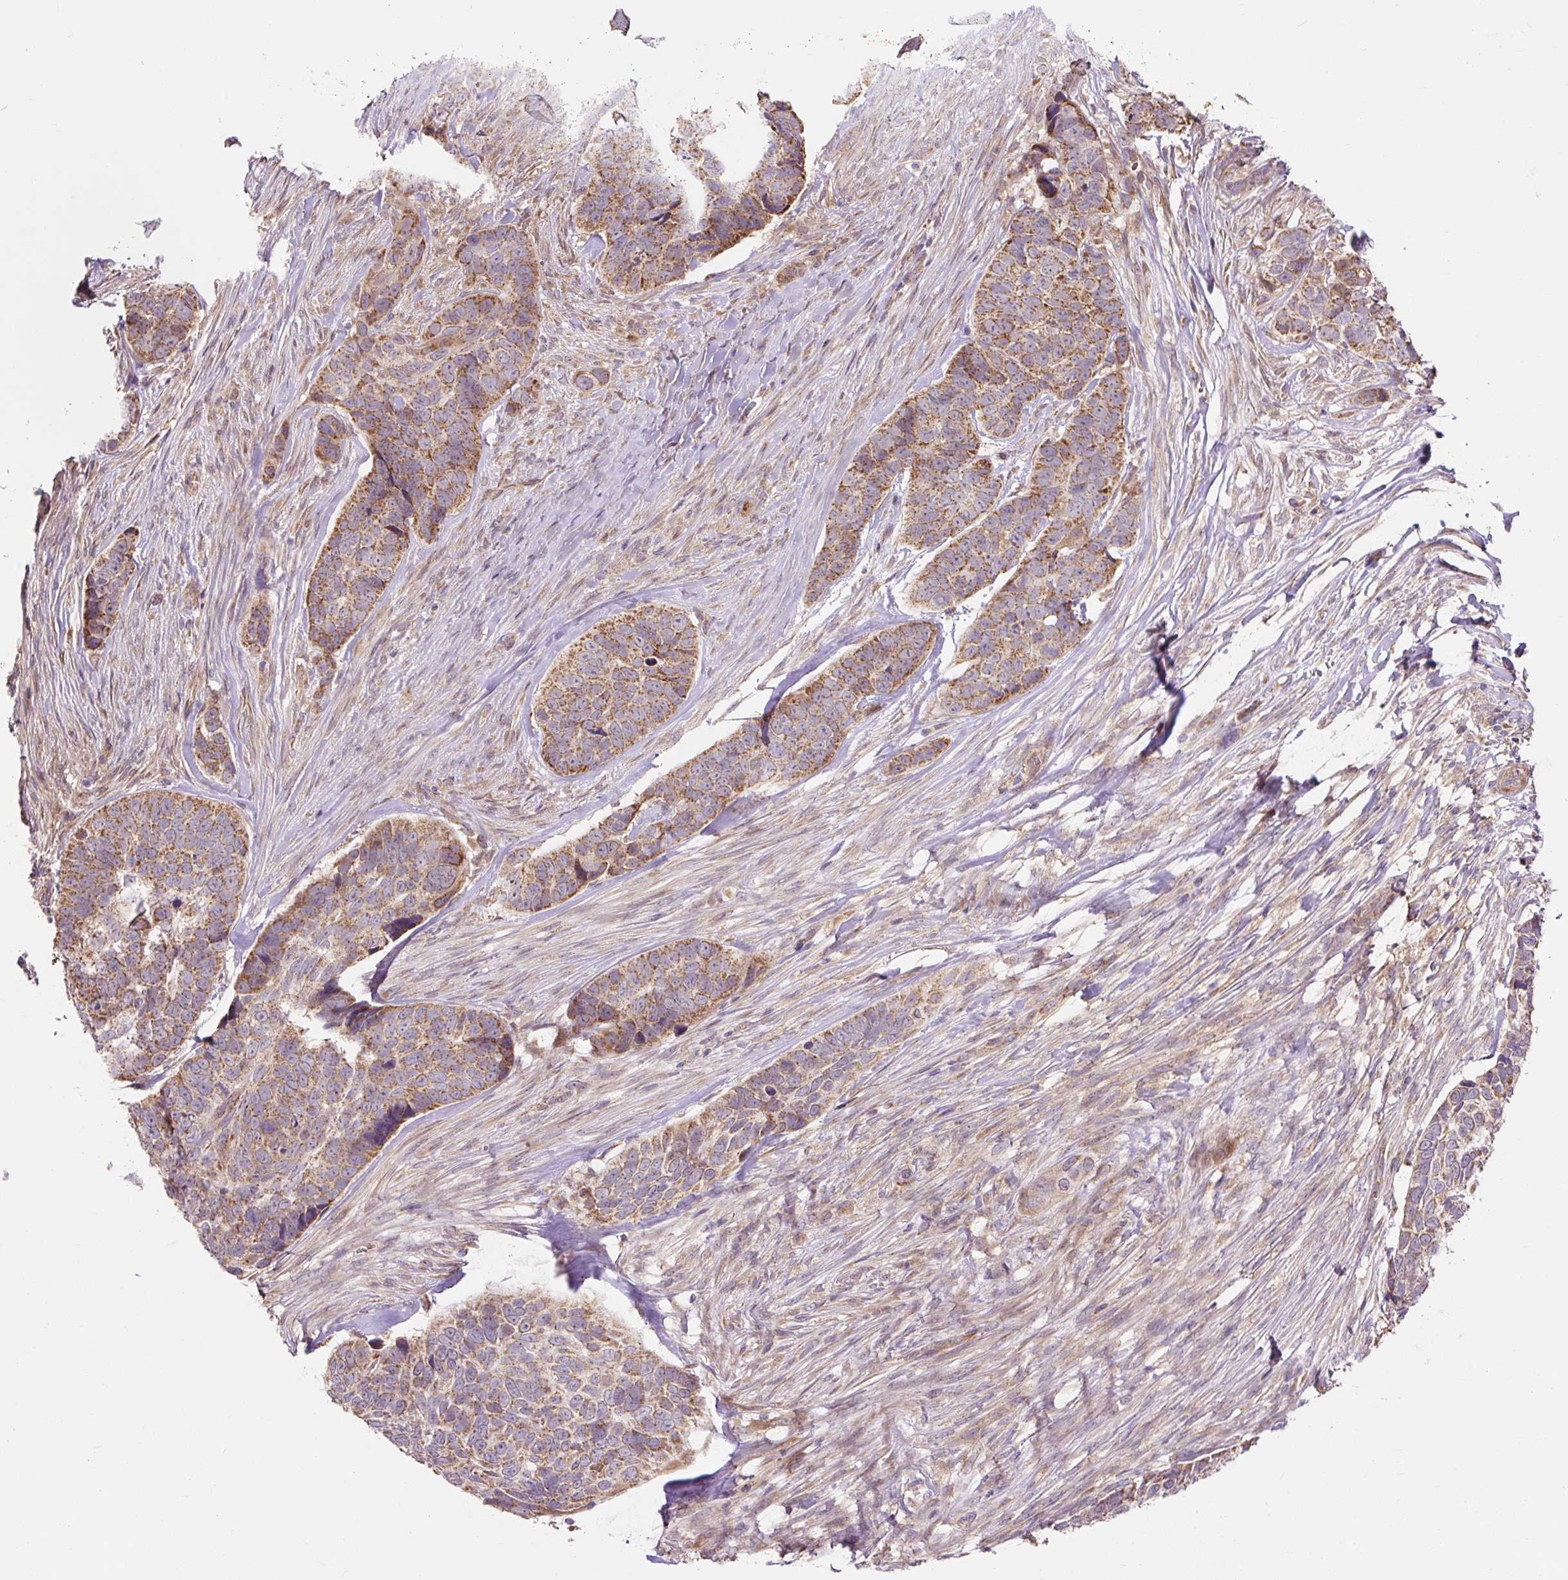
{"staining": {"intensity": "moderate", "quantity": ">75%", "location": "cytoplasmic/membranous"}, "tissue": "skin cancer", "cell_type": "Tumor cells", "image_type": "cancer", "snomed": [{"axis": "morphology", "description": "Basal cell carcinoma"}, {"axis": "topography", "description": "Skin"}], "caption": "A brown stain labels moderate cytoplasmic/membranous positivity of a protein in human skin basal cell carcinoma tumor cells.", "gene": "TRIAP1", "patient": {"sex": "female", "age": 82}}